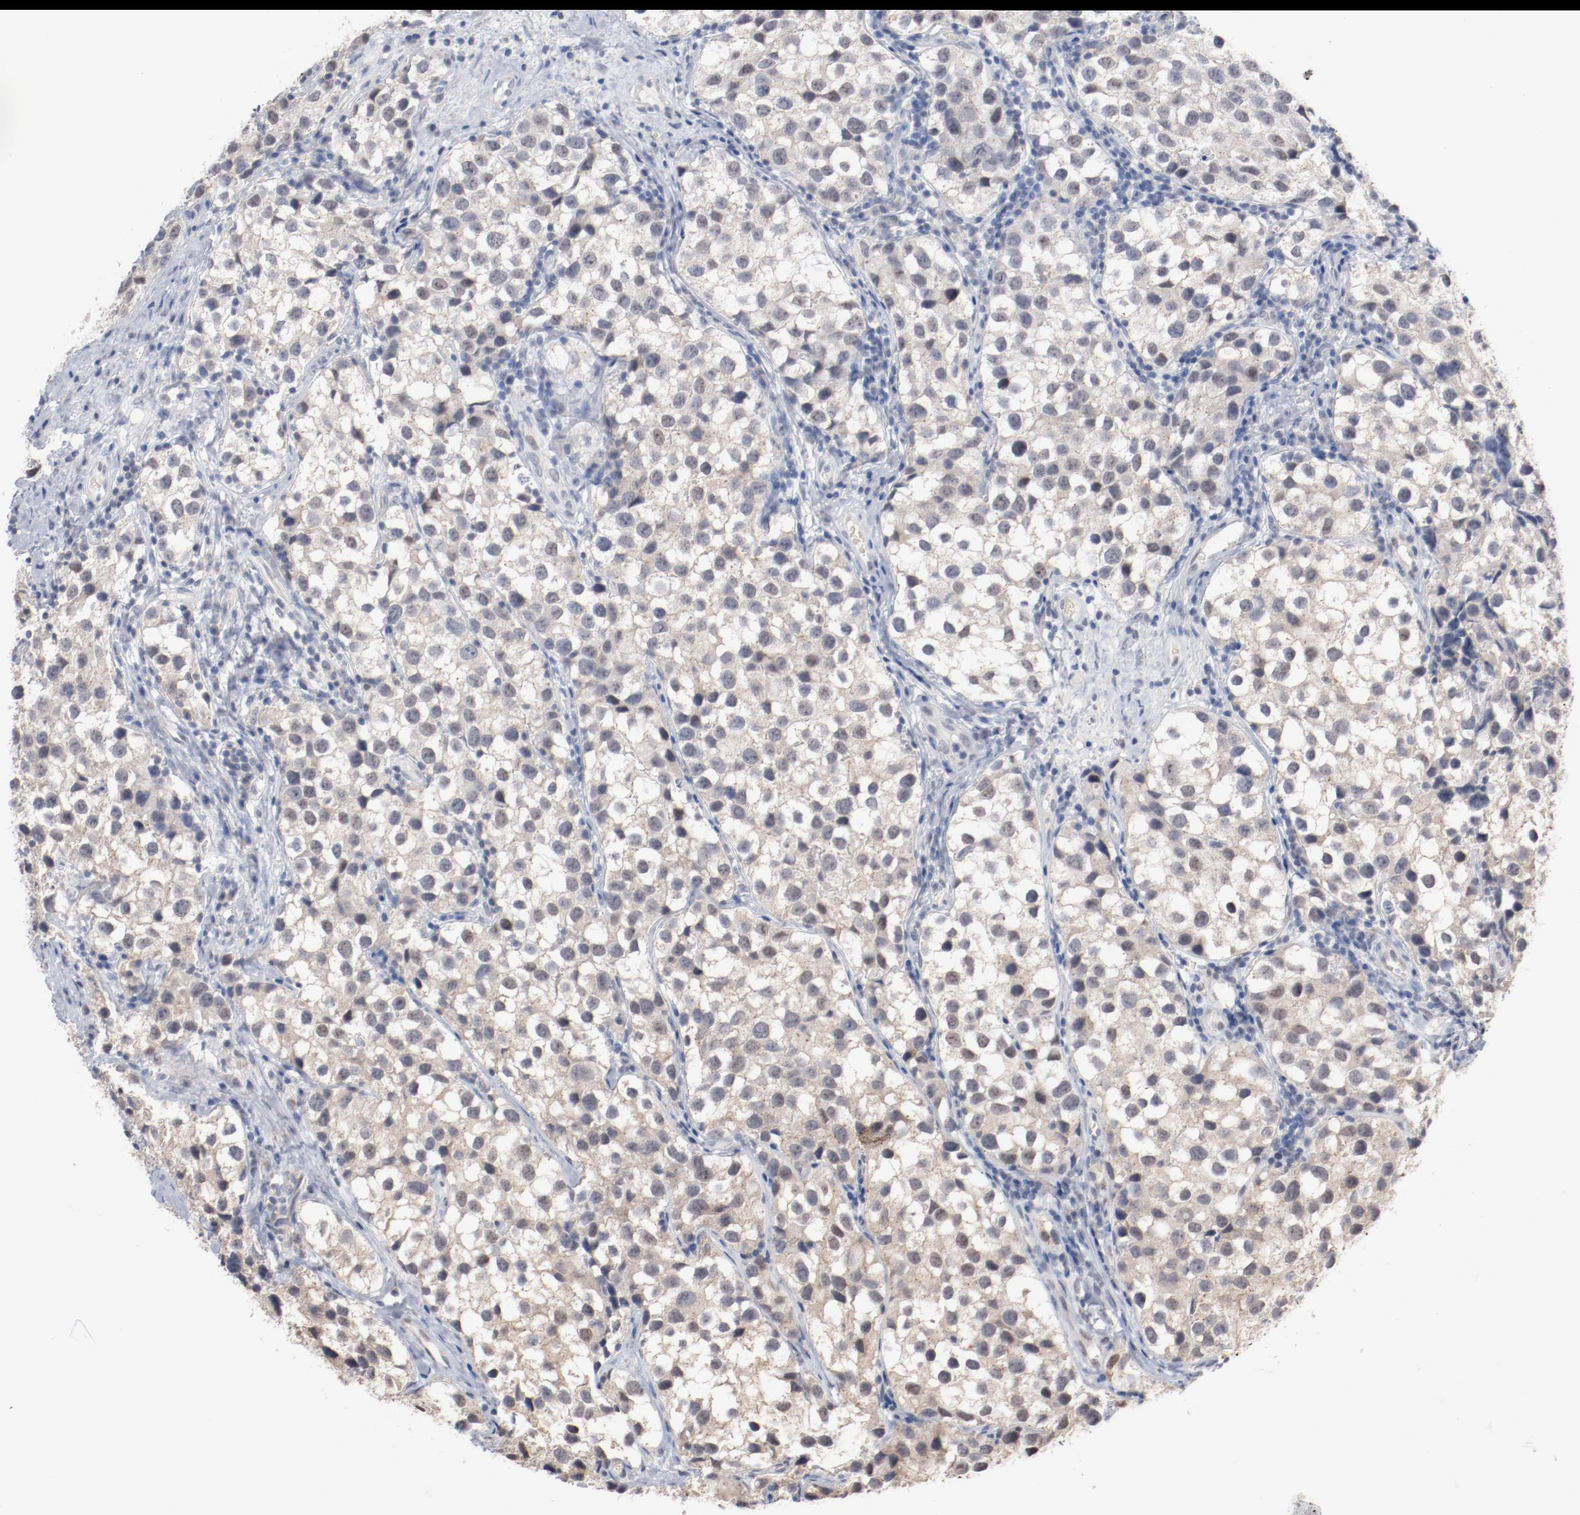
{"staining": {"intensity": "negative", "quantity": "none", "location": "none"}, "tissue": "testis cancer", "cell_type": "Tumor cells", "image_type": "cancer", "snomed": [{"axis": "morphology", "description": "Seminoma, NOS"}, {"axis": "topography", "description": "Testis"}], "caption": "DAB immunohistochemical staining of seminoma (testis) exhibits no significant expression in tumor cells. (Brightfield microscopy of DAB IHC at high magnification).", "gene": "ERICH1", "patient": {"sex": "male", "age": 39}}